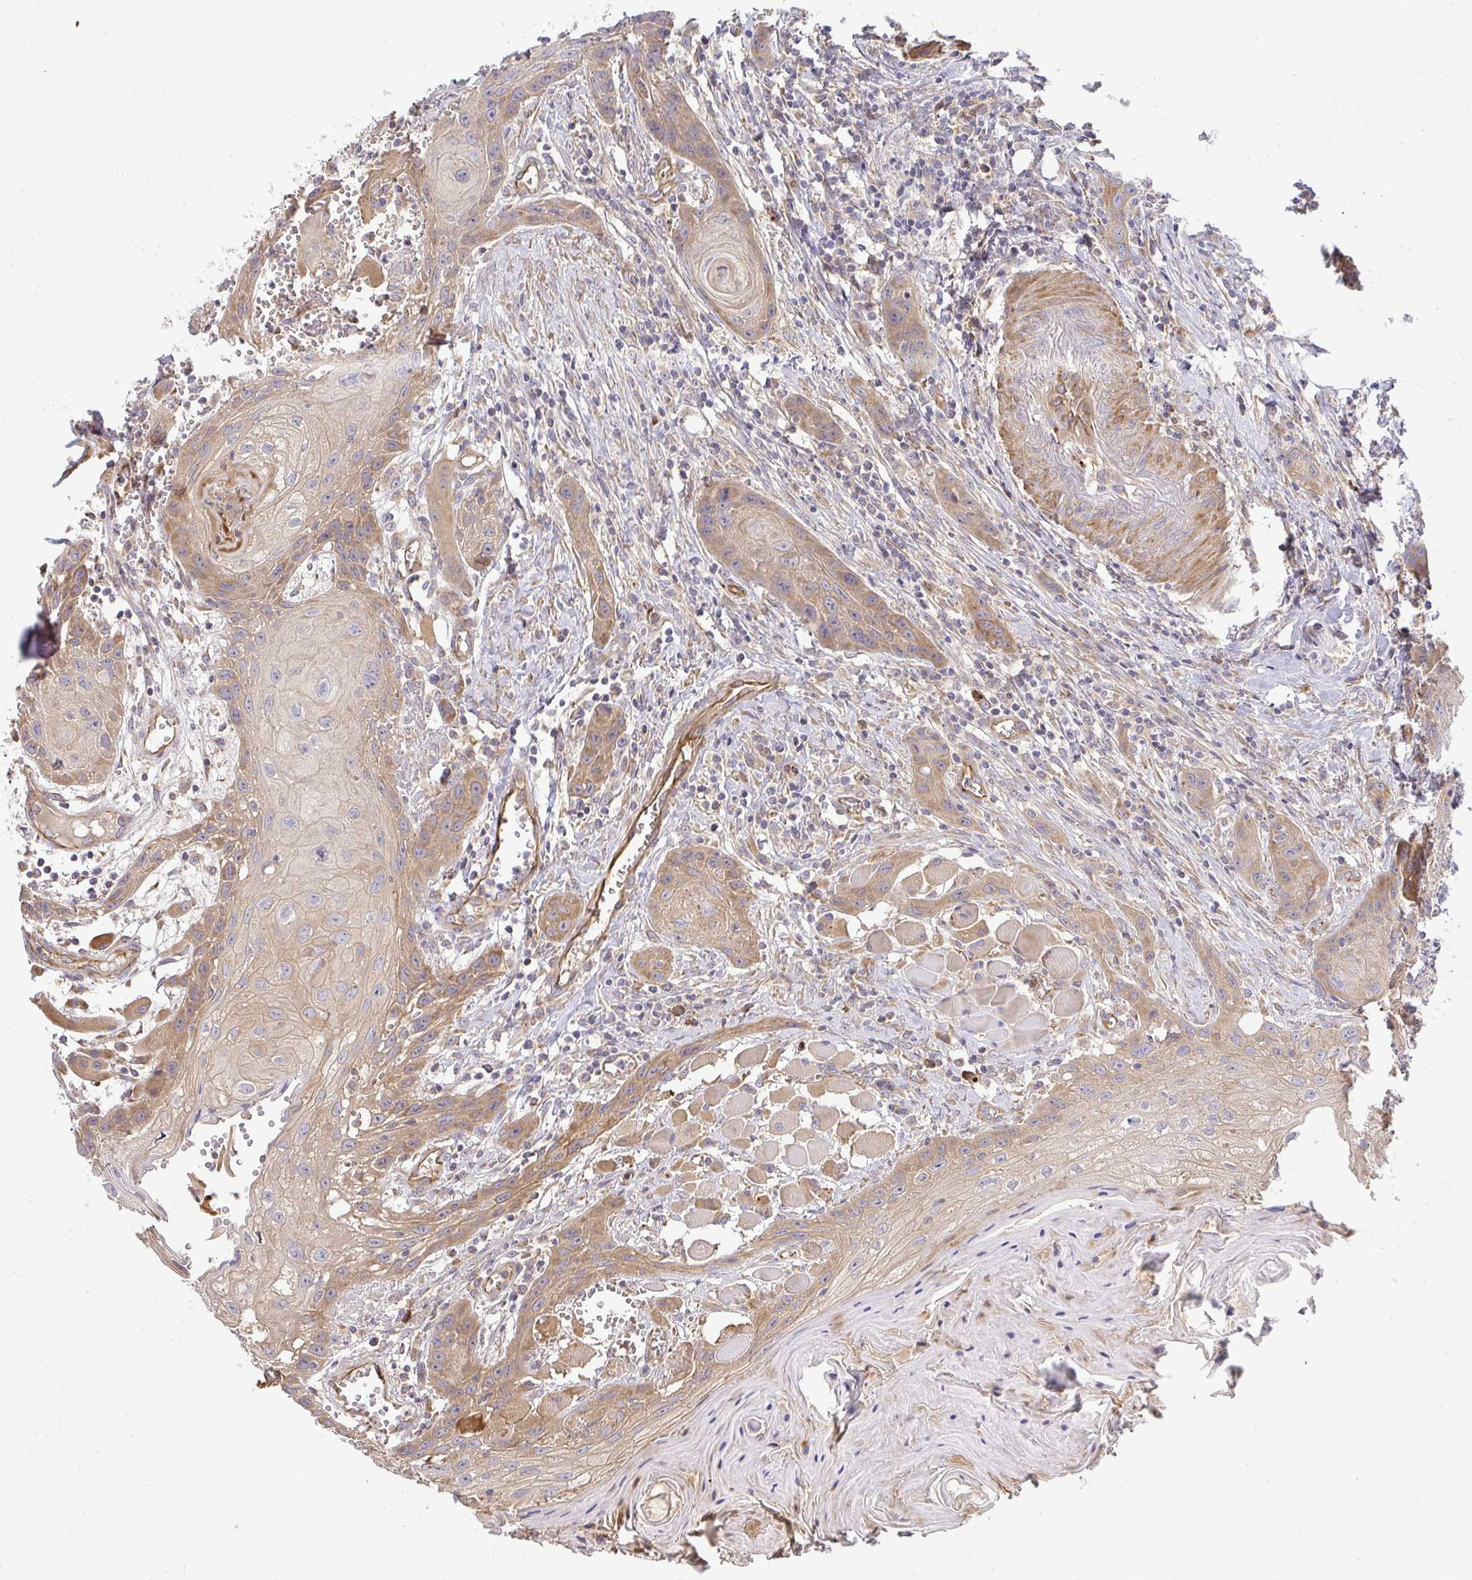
{"staining": {"intensity": "moderate", "quantity": ">75%", "location": "cytoplasmic/membranous"}, "tissue": "head and neck cancer", "cell_type": "Tumor cells", "image_type": "cancer", "snomed": [{"axis": "morphology", "description": "Squamous cell carcinoma, NOS"}, {"axis": "topography", "description": "Oral tissue"}, {"axis": "topography", "description": "Head-Neck"}], "caption": "Head and neck squamous cell carcinoma stained with a protein marker displays moderate staining in tumor cells.", "gene": "B4GALT6", "patient": {"sex": "male", "age": 58}}